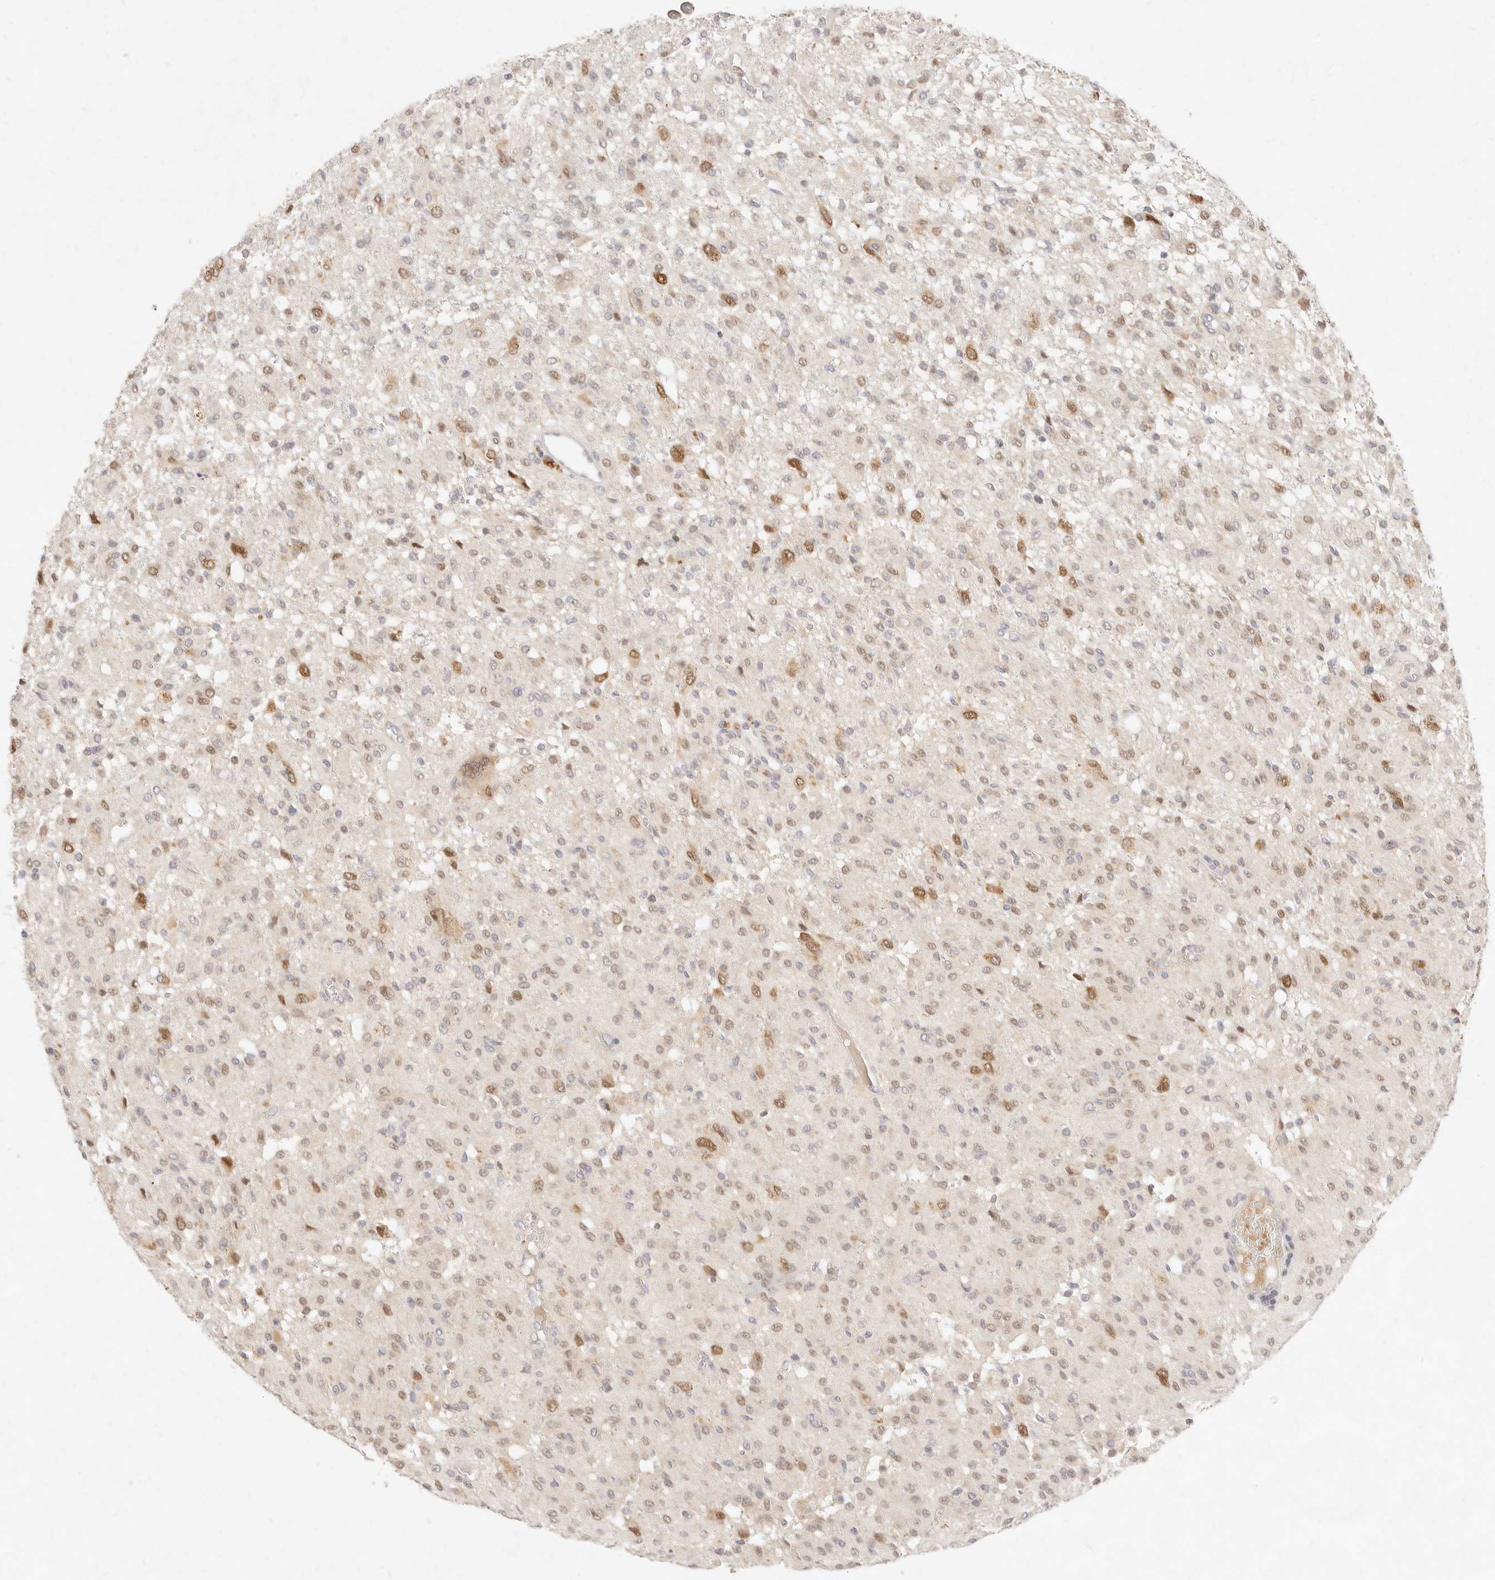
{"staining": {"intensity": "weak", "quantity": ">75%", "location": "nuclear"}, "tissue": "glioma", "cell_type": "Tumor cells", "image_type": "cancer", "snomed": [{"axis": "morphology", "description": "Glioma, malignant, High grade"}, {"axis": "topography", "description": "Brain"}], "caption": "The photomicrograph demonstrates a brown stain indicating the presence of a protein in the nuclear of tumor cells in malignant glioma (high-grade).", "gene": "ASCL3", "patient": {"sex": "female", "age": 59}}